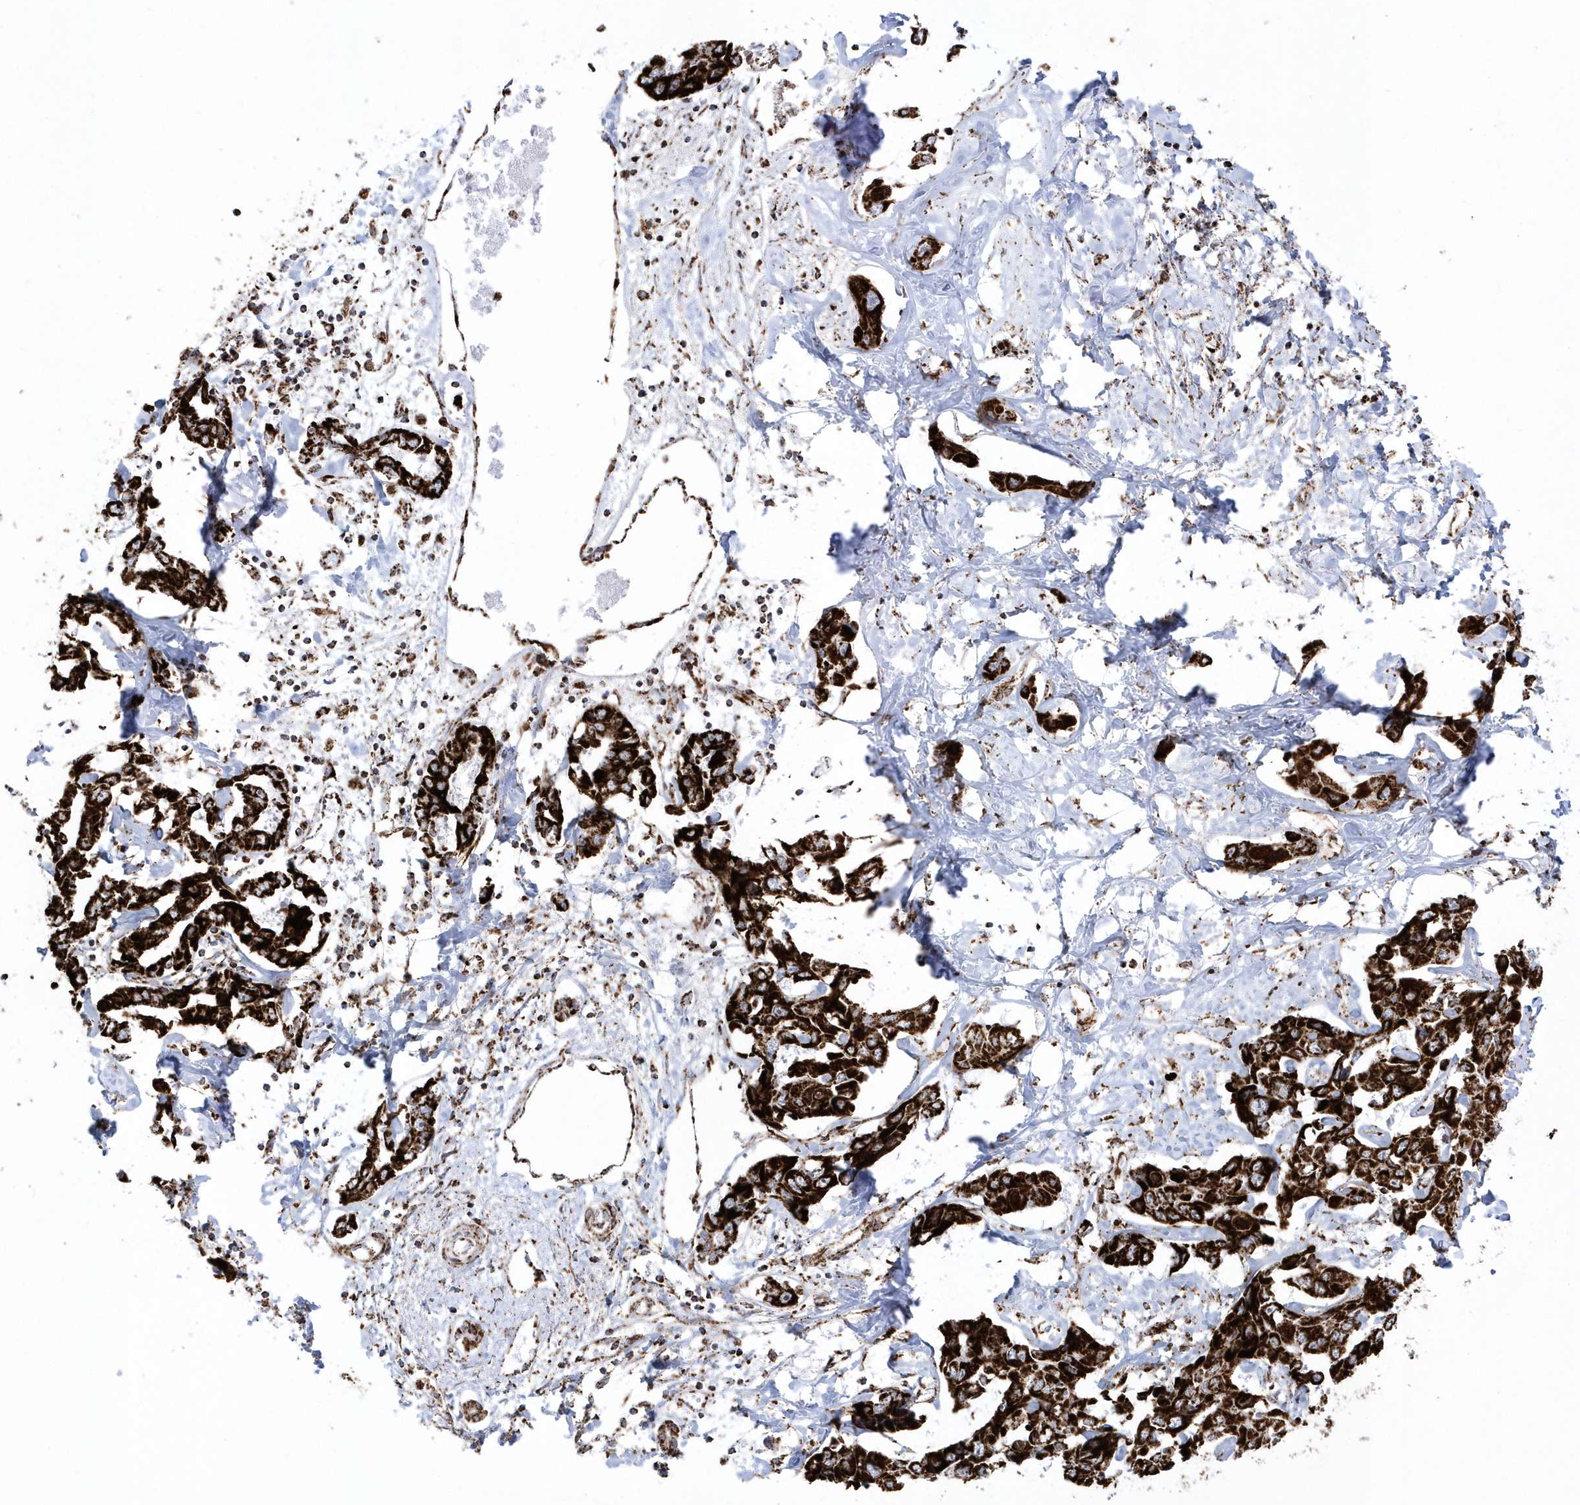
{"staining": {"intensity": "strong", "quantity": ">75%", "location": "cytoplasmic/membranous"}, "tissue": "liver cancer", "cell_type": "Tumor cells", "image_type": "cancer", "snomed": [{"axis": "morphology", "description": "Cholangiocarcinoma"}, {"axis": "topography", "description": "Liver"}], "caption": "A high amount of strong cytoplasmic/membranous expression is seen in approximately >75% of tumor cells in cholangiocarcinoma (liver) tissue.", "gene": "CRY2", "patient": {"sex": "male", "age": 59}}